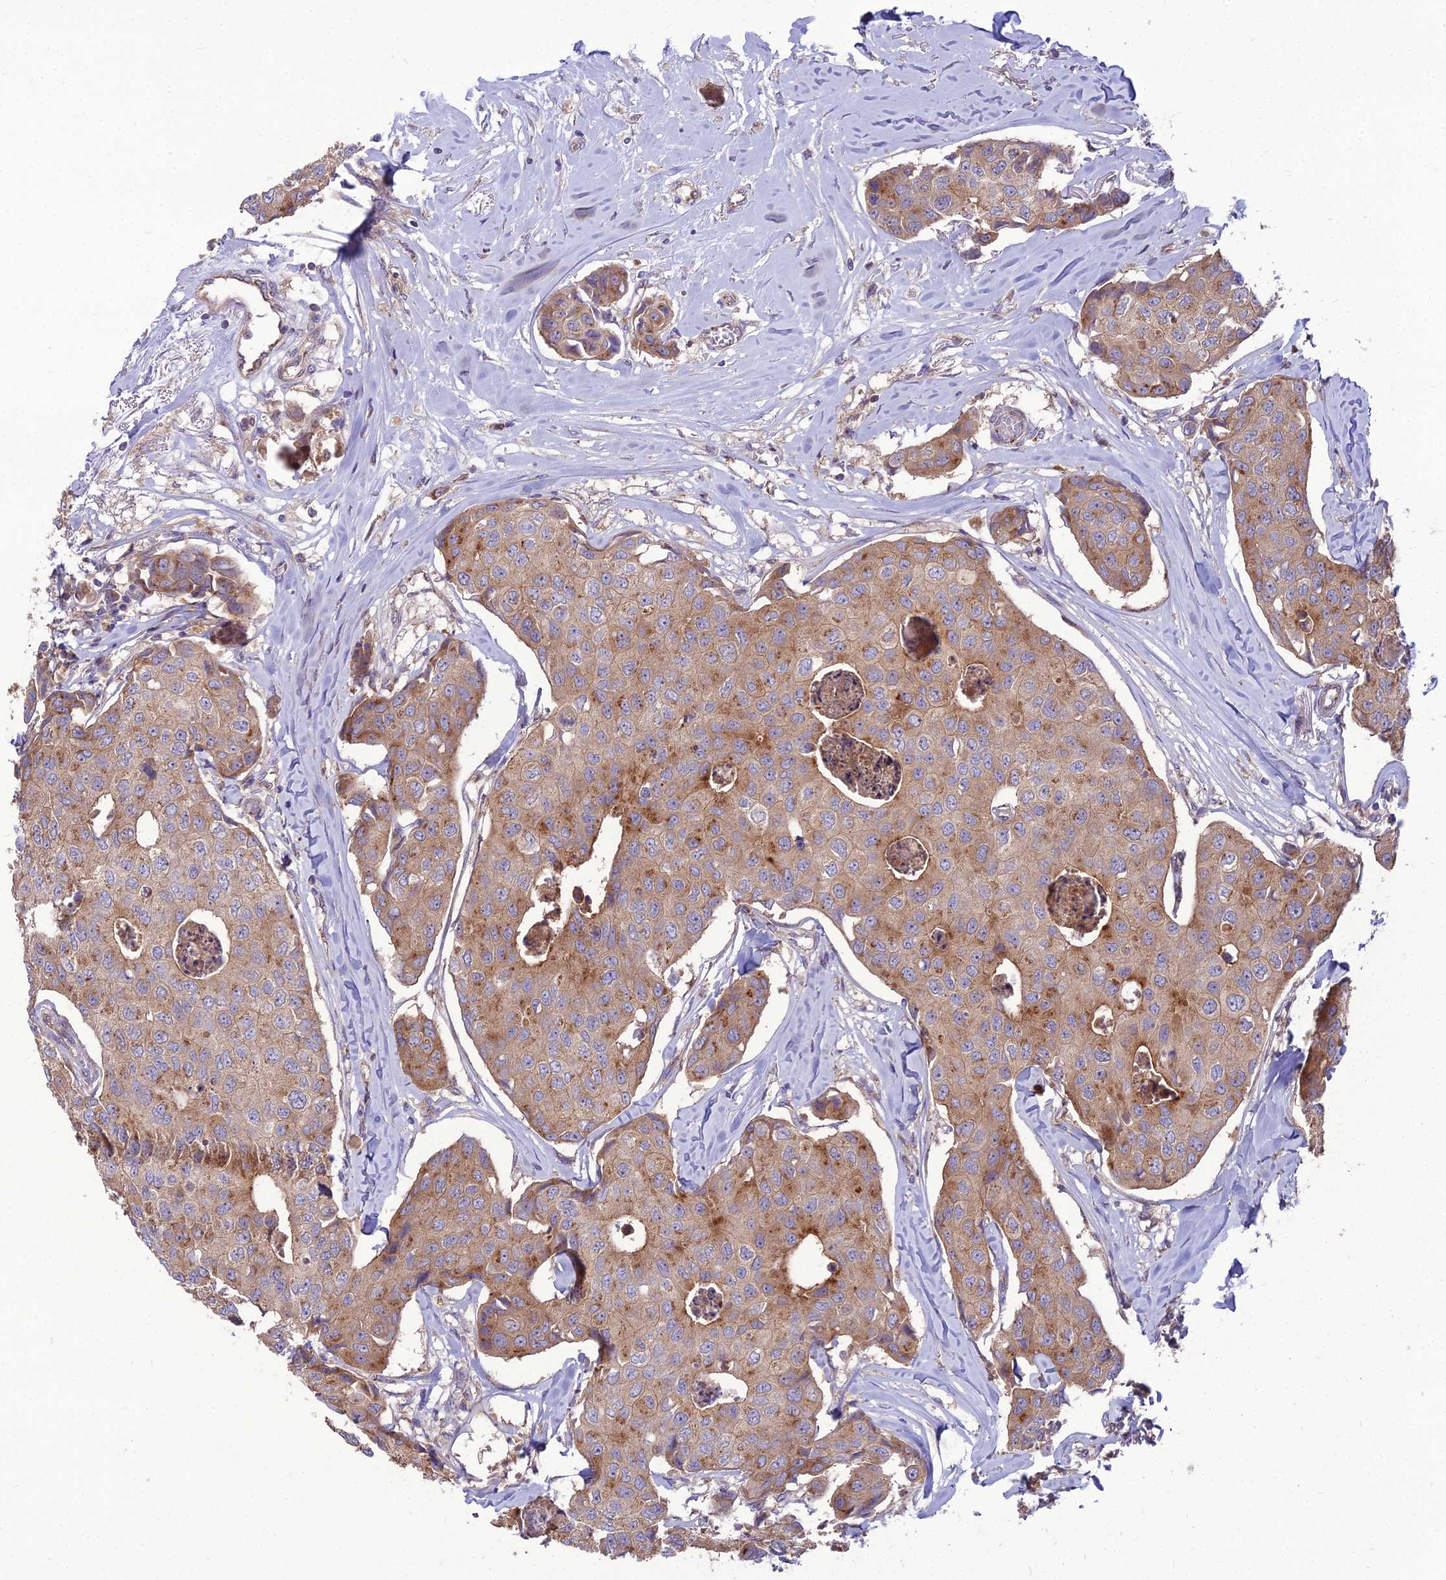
{"staining": {"intensity": "moderate", "quantity": ">75%", "location": "cytoplasmic/membranous"}, "tissue": "breast cancer", "cell_type": "Tumor cells", "image_type": "cancer", "snomed": [{"axis": "morphology", "description": "Duct carcinoma"}, {"axis": "topography", "description": "Breast"}], "caption": "A medium amount of moderate cytoplasmic/membranous positivity is identified in approximately >75% of tumor cells in intraductal carcinoma (breast) tissue.", "gene": "SPRYD7", "patient": {"sex": "female", "age": 80}}